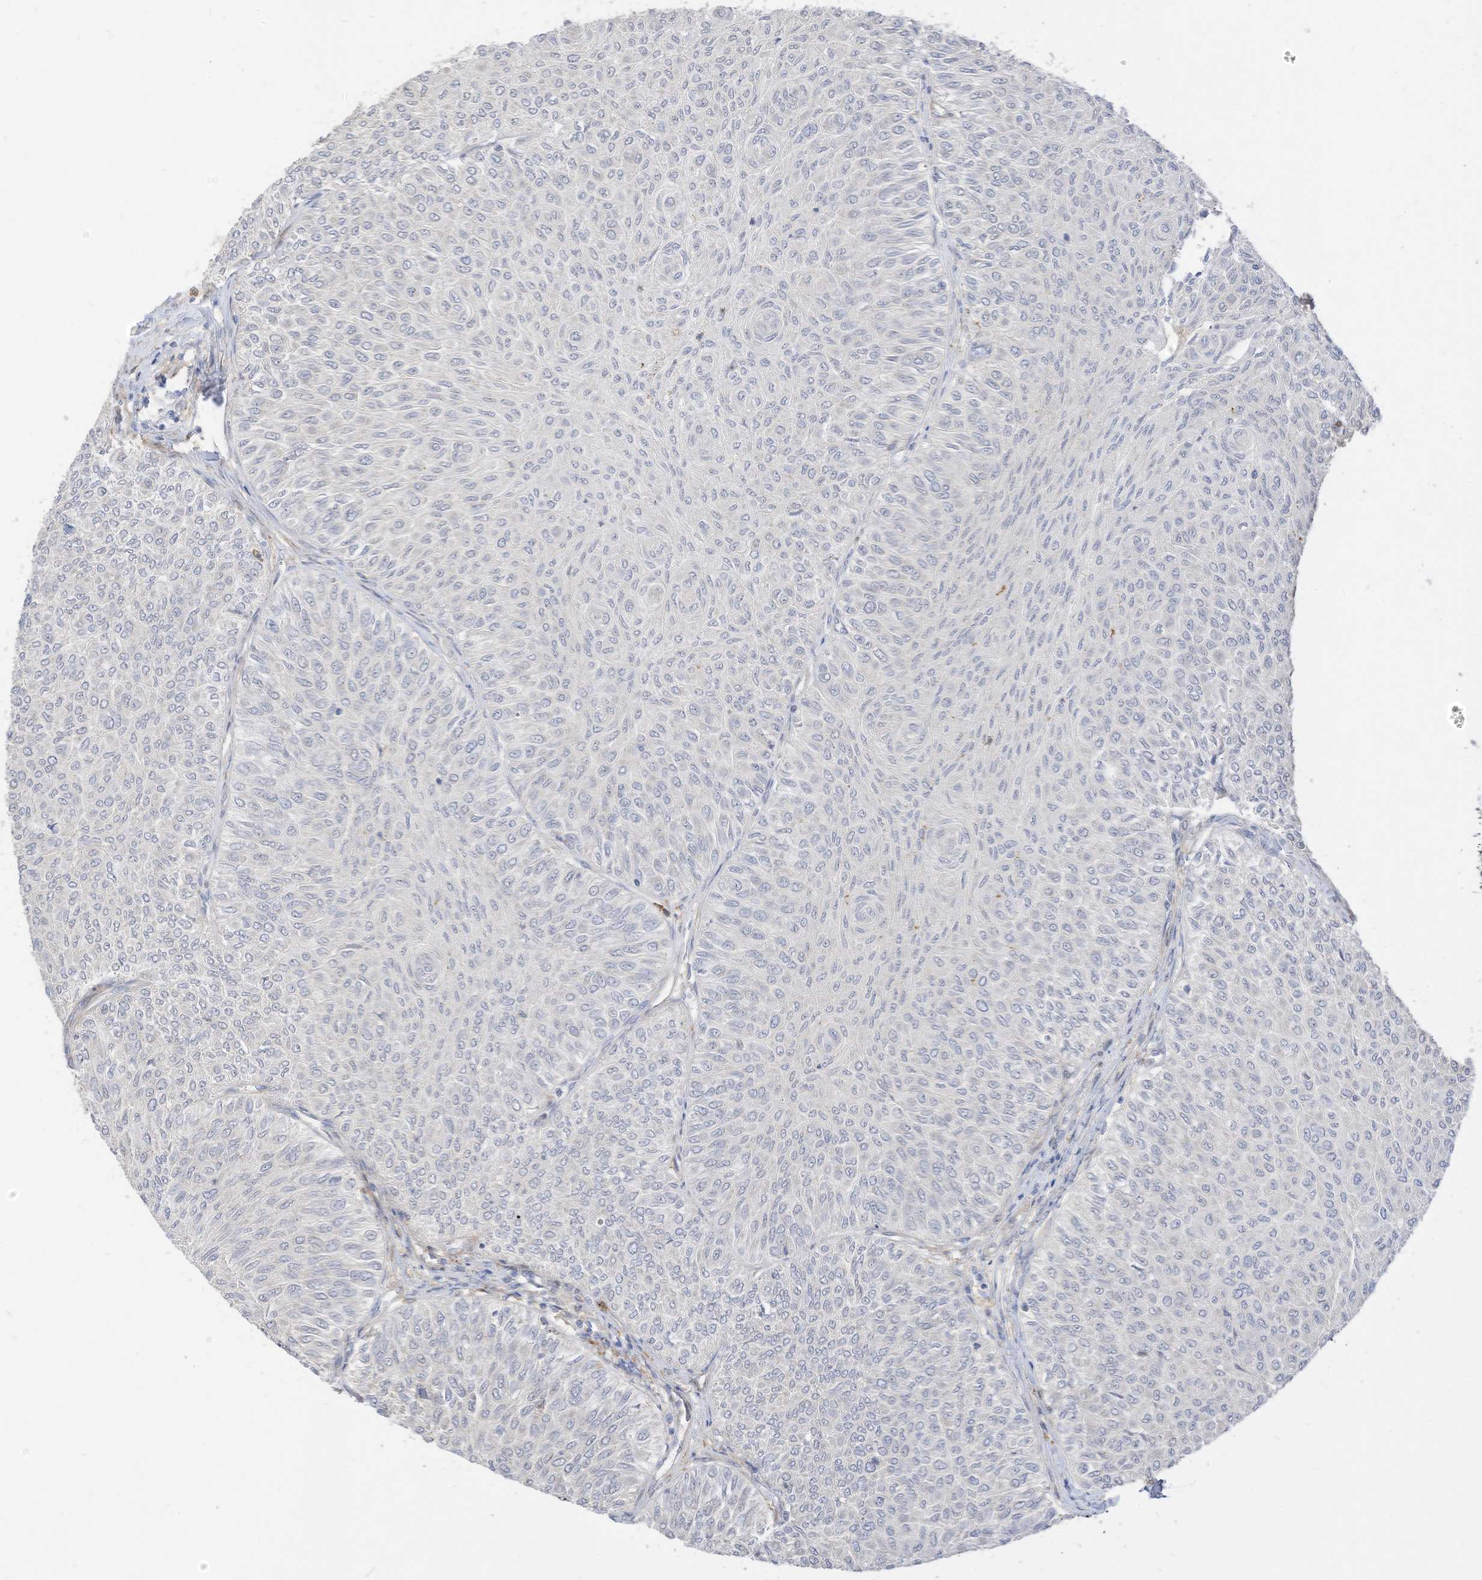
{"staining": {"intensity": "negative", "quantity": "none", "location": "none"}, "tissue": "urothelial cancer", "cell_type": "Tumor cells", "image_type": "cancer", "snomed": [{"axis": "morphology", "description": "Urothelial carcinoma, Low grade"}, {"axis": "topography", "description": "Urinary bladder"}], "caption": "The immunohistochemistry image has no significant positivity in tumor cells of low-grade urothelial carcinoma tissue.", "gene": "ATP13A1", "patient": {"sex": "male", "age": 78}}